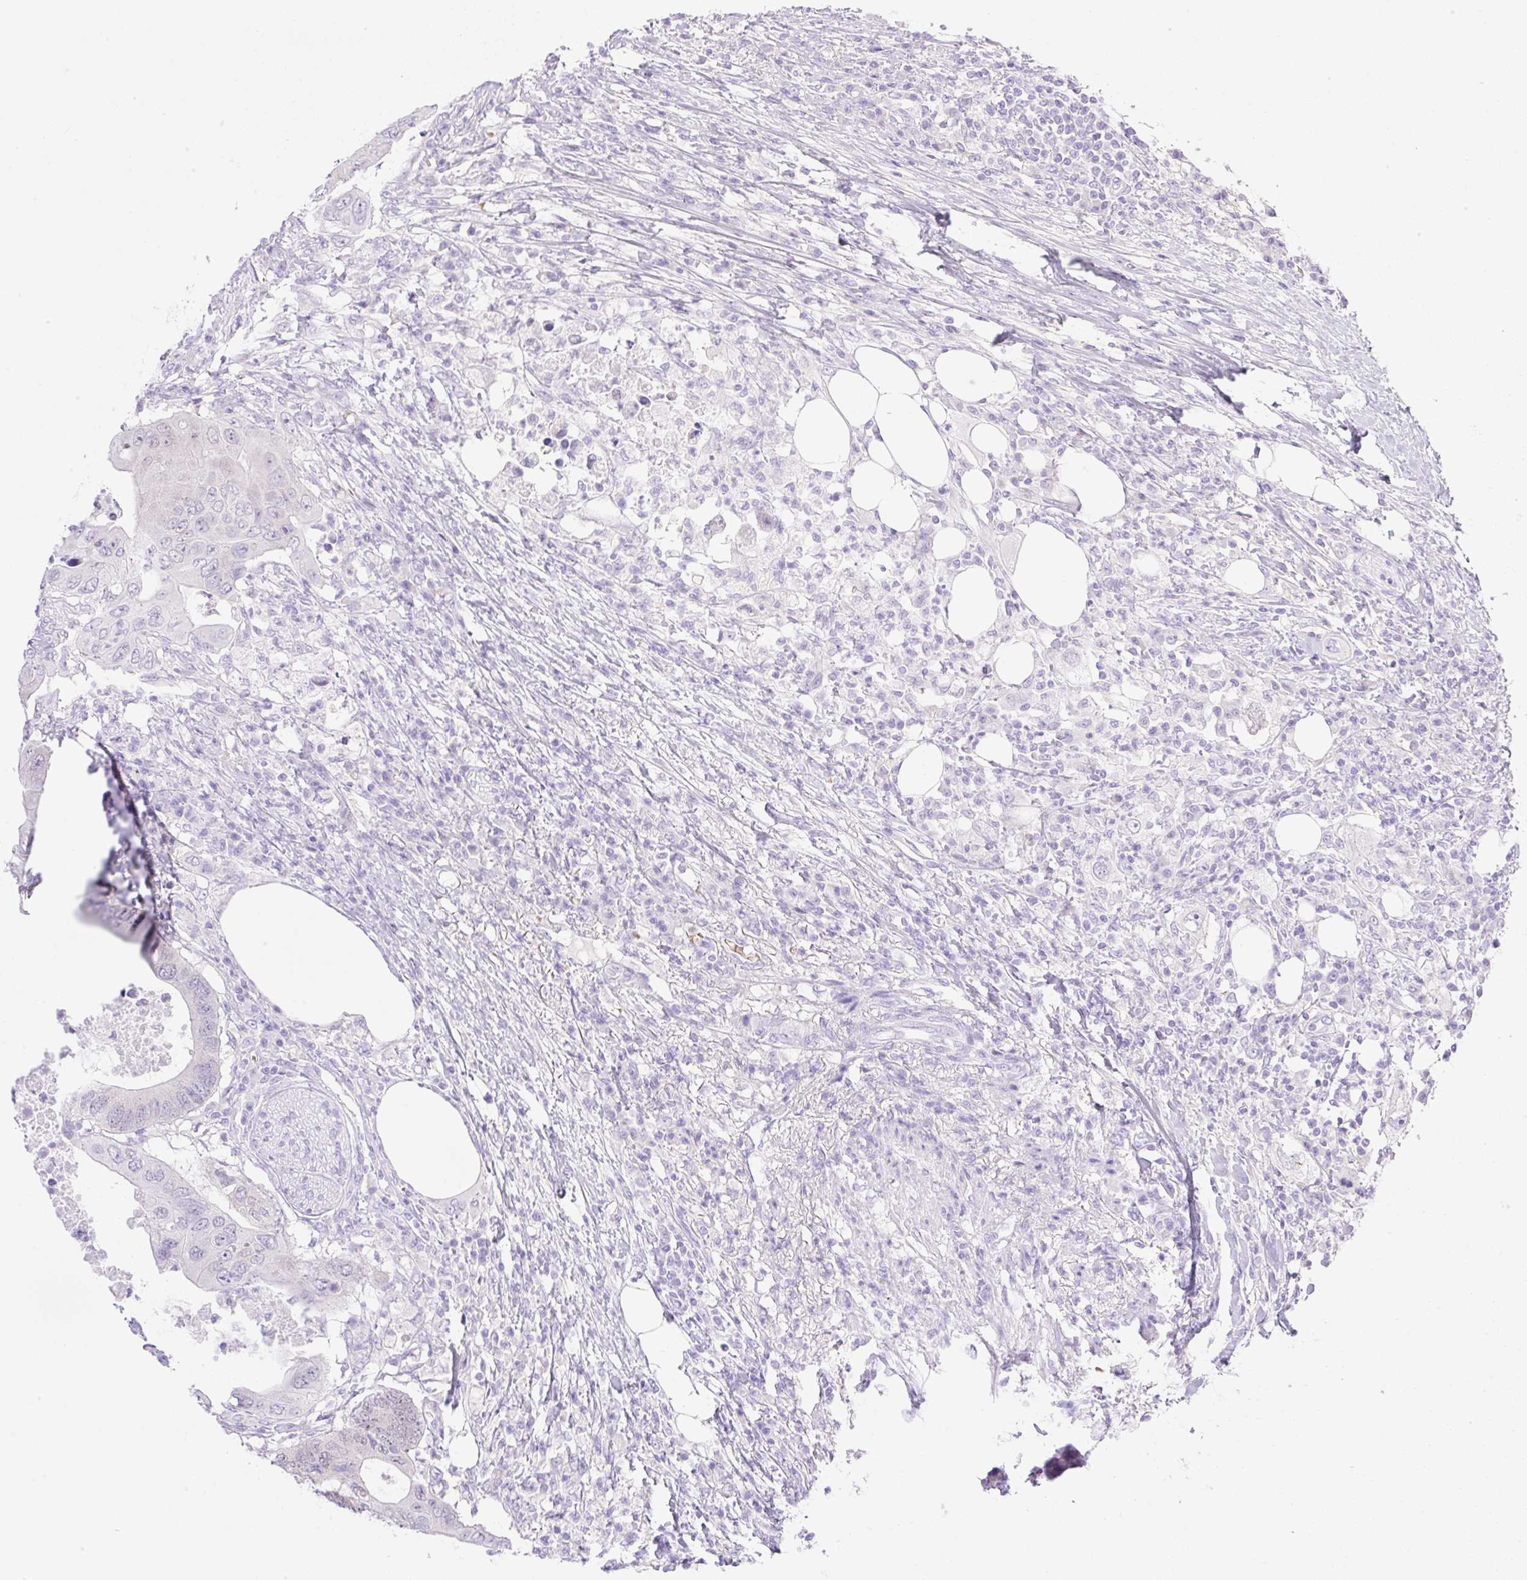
{"staining": {"intensity": "weak", "quantity": "25%-75%", "location": "nuclear"}, "tissue": "colorectal cancer", "cell_type": "Tumor cells", "image_type": "cancer", "snomed": [{"axis": "morphology", "description": "Adenocarcinoma, NOS"}, {"axis": "topography", "description": "Colon"}], "caption": "IHC of human adenocarcinoma (colorectal) exhibits low levels of weak nuclear staining in about 25%-75% of tumor cells. The protein is stained brown, and the nuclei are stained in blue (DAB (3,3'-diaminobenzidine) IHC with brightfield microscopy, high magnification).", "gene": "CDX1", "patient": {"sex": "male", "age": 71}}